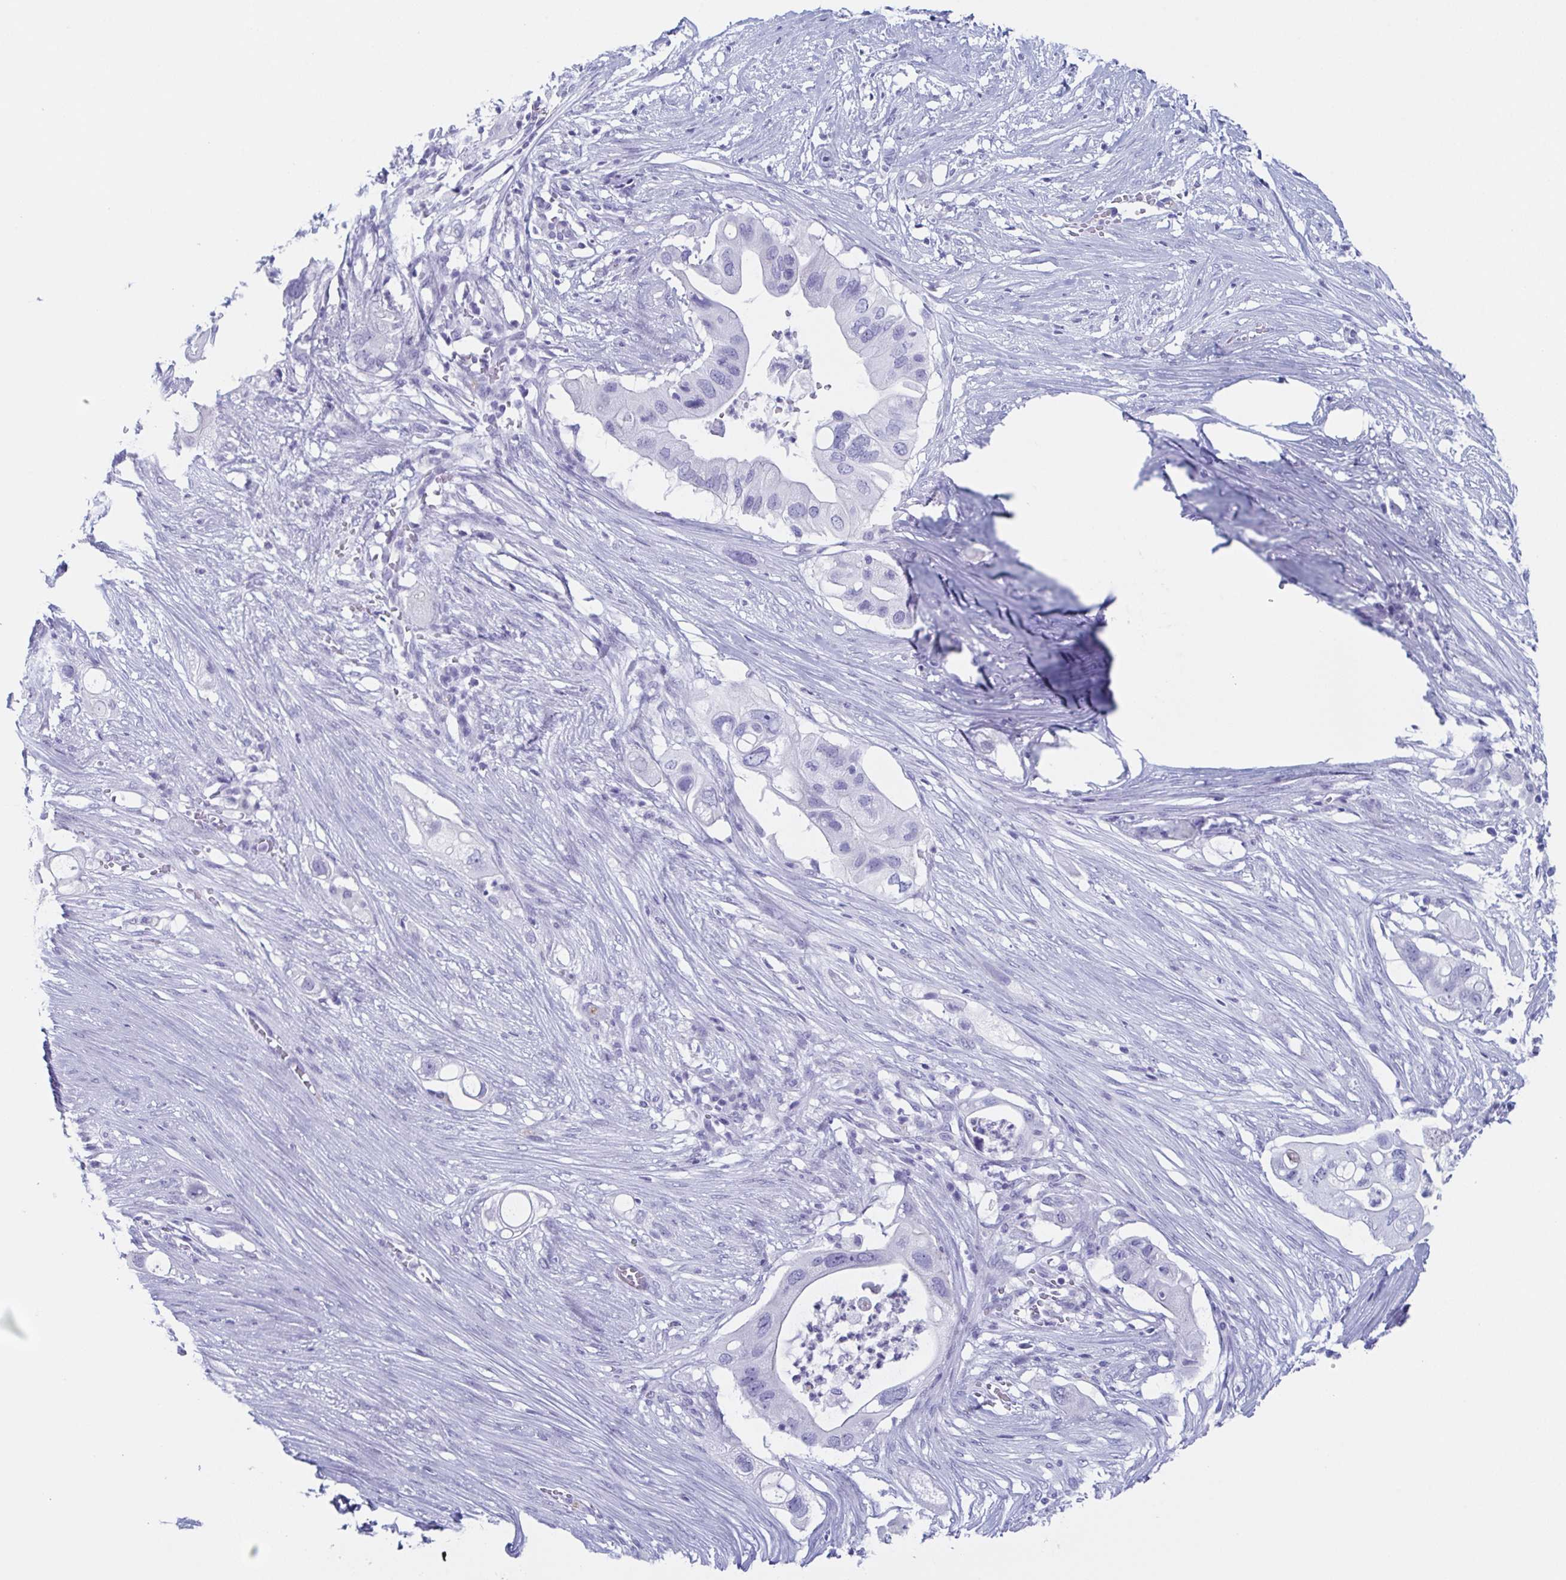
{"staining": {"intensity": "negative", "quantity": "none", "location": "none"}, "tissue": "pancreatic cancer", "cell_type": "Tumor cells", "image_type": "cancer", "snomed": [{"axis": "morphology", "description": "Adenocarcinoma, NOS"}, {"axis": "topography", "description": "Pancreas"}], "caption": "Pancreatic cancer was stained to show a protein in brown. There is no significant expression in tumor cells.", "gene": "LYRM2", "patient": {"sex": "female", "age": 72}}